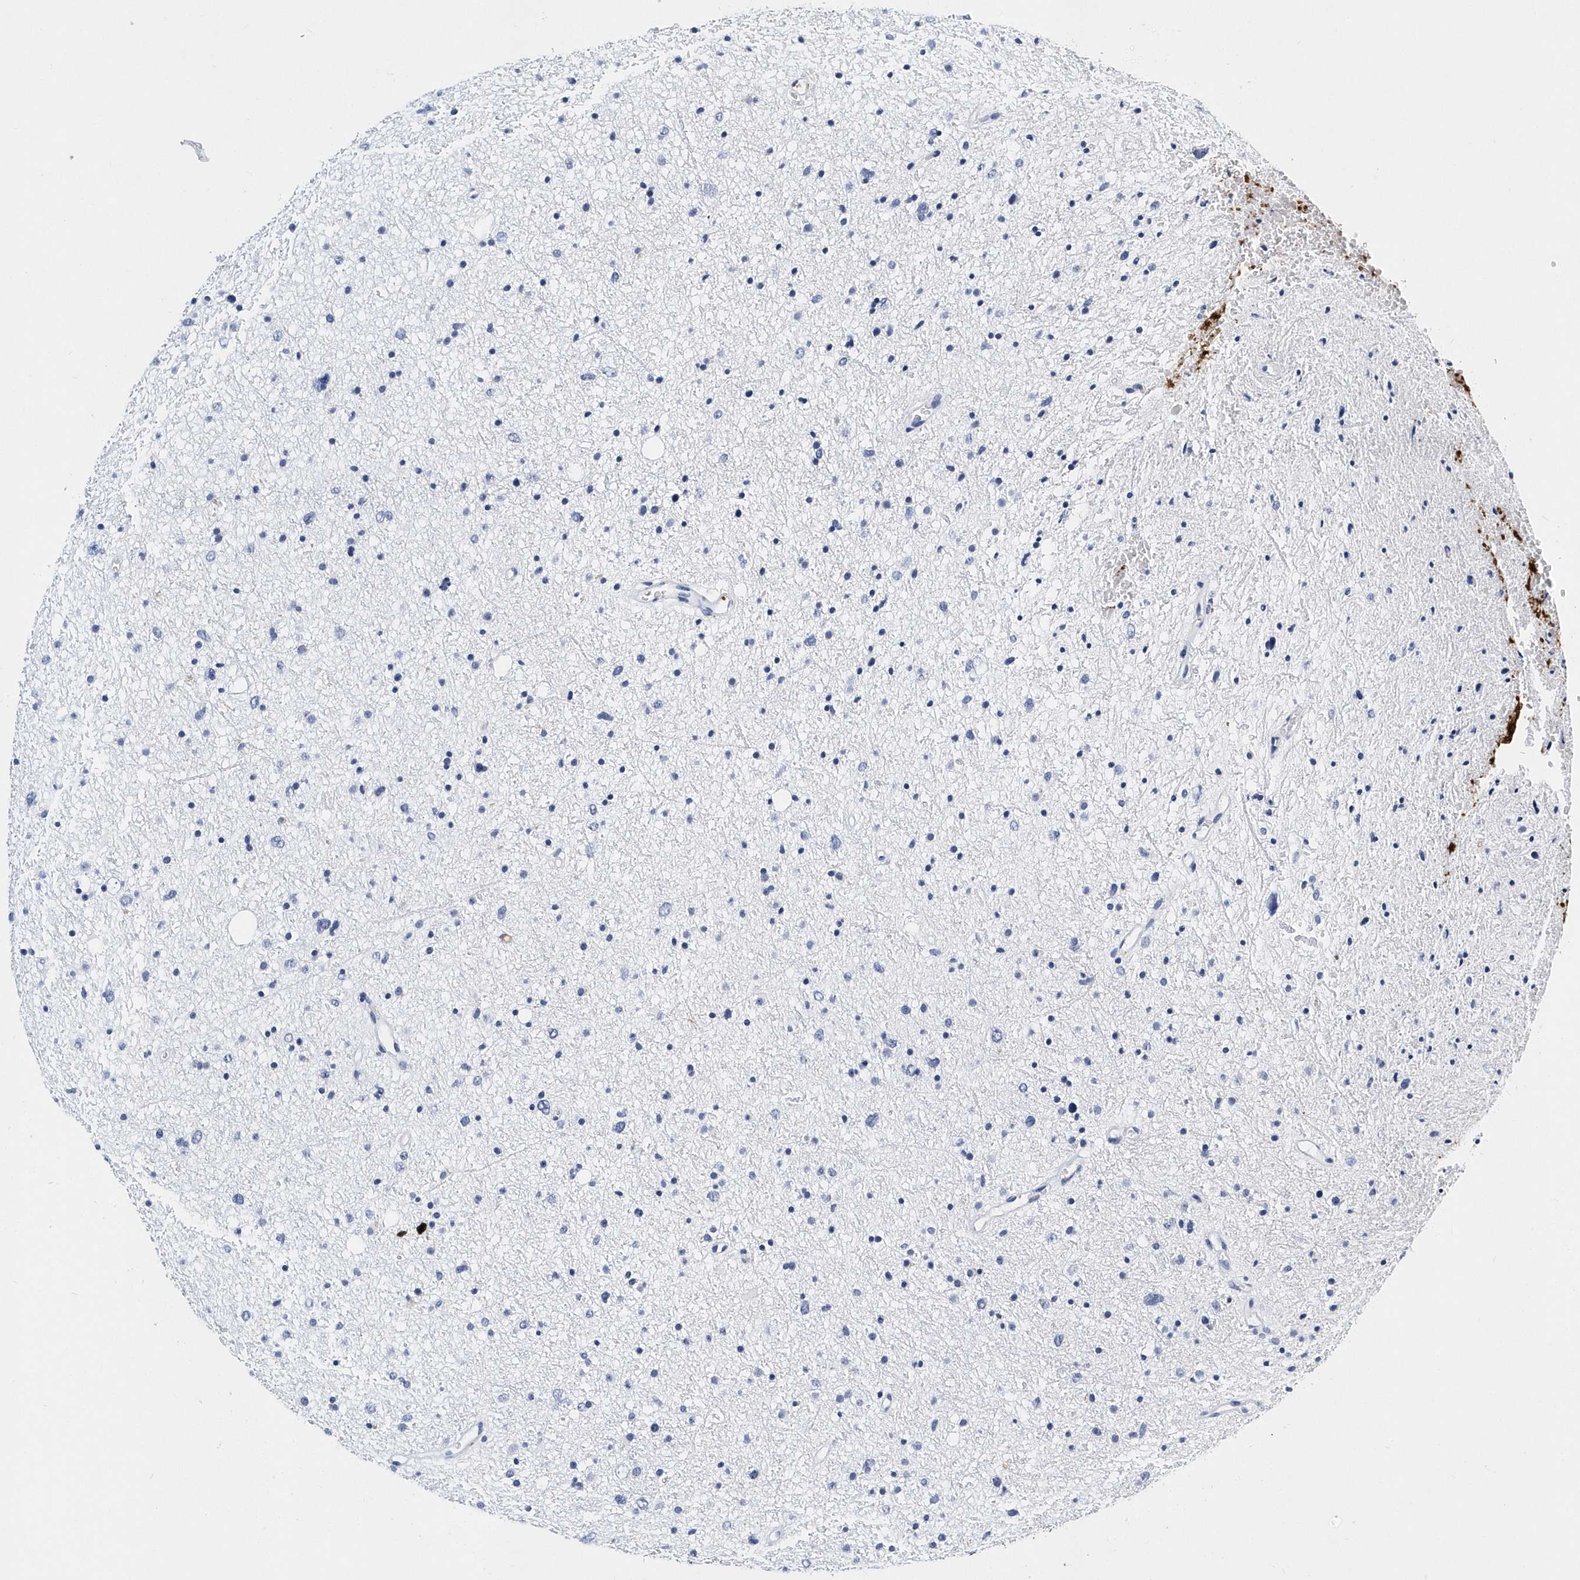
{"staining": {"intensity": "negative", "quantity": "none", "location": "none"}, "tissue": "glioma", "cell_type": "Tumor cells", "image_type": "cancer", "snomed": [{"axis": "morphology", "description": "Glioma, malignant, Low grade"}, {"axis": "topography", "description": "Cerebral cortex"}], "caption": "The histopathology image displays no staining of tumor cells in glioma.", "gene": "ITGA2B", "patient": {"sex": "female", "age": 39}}